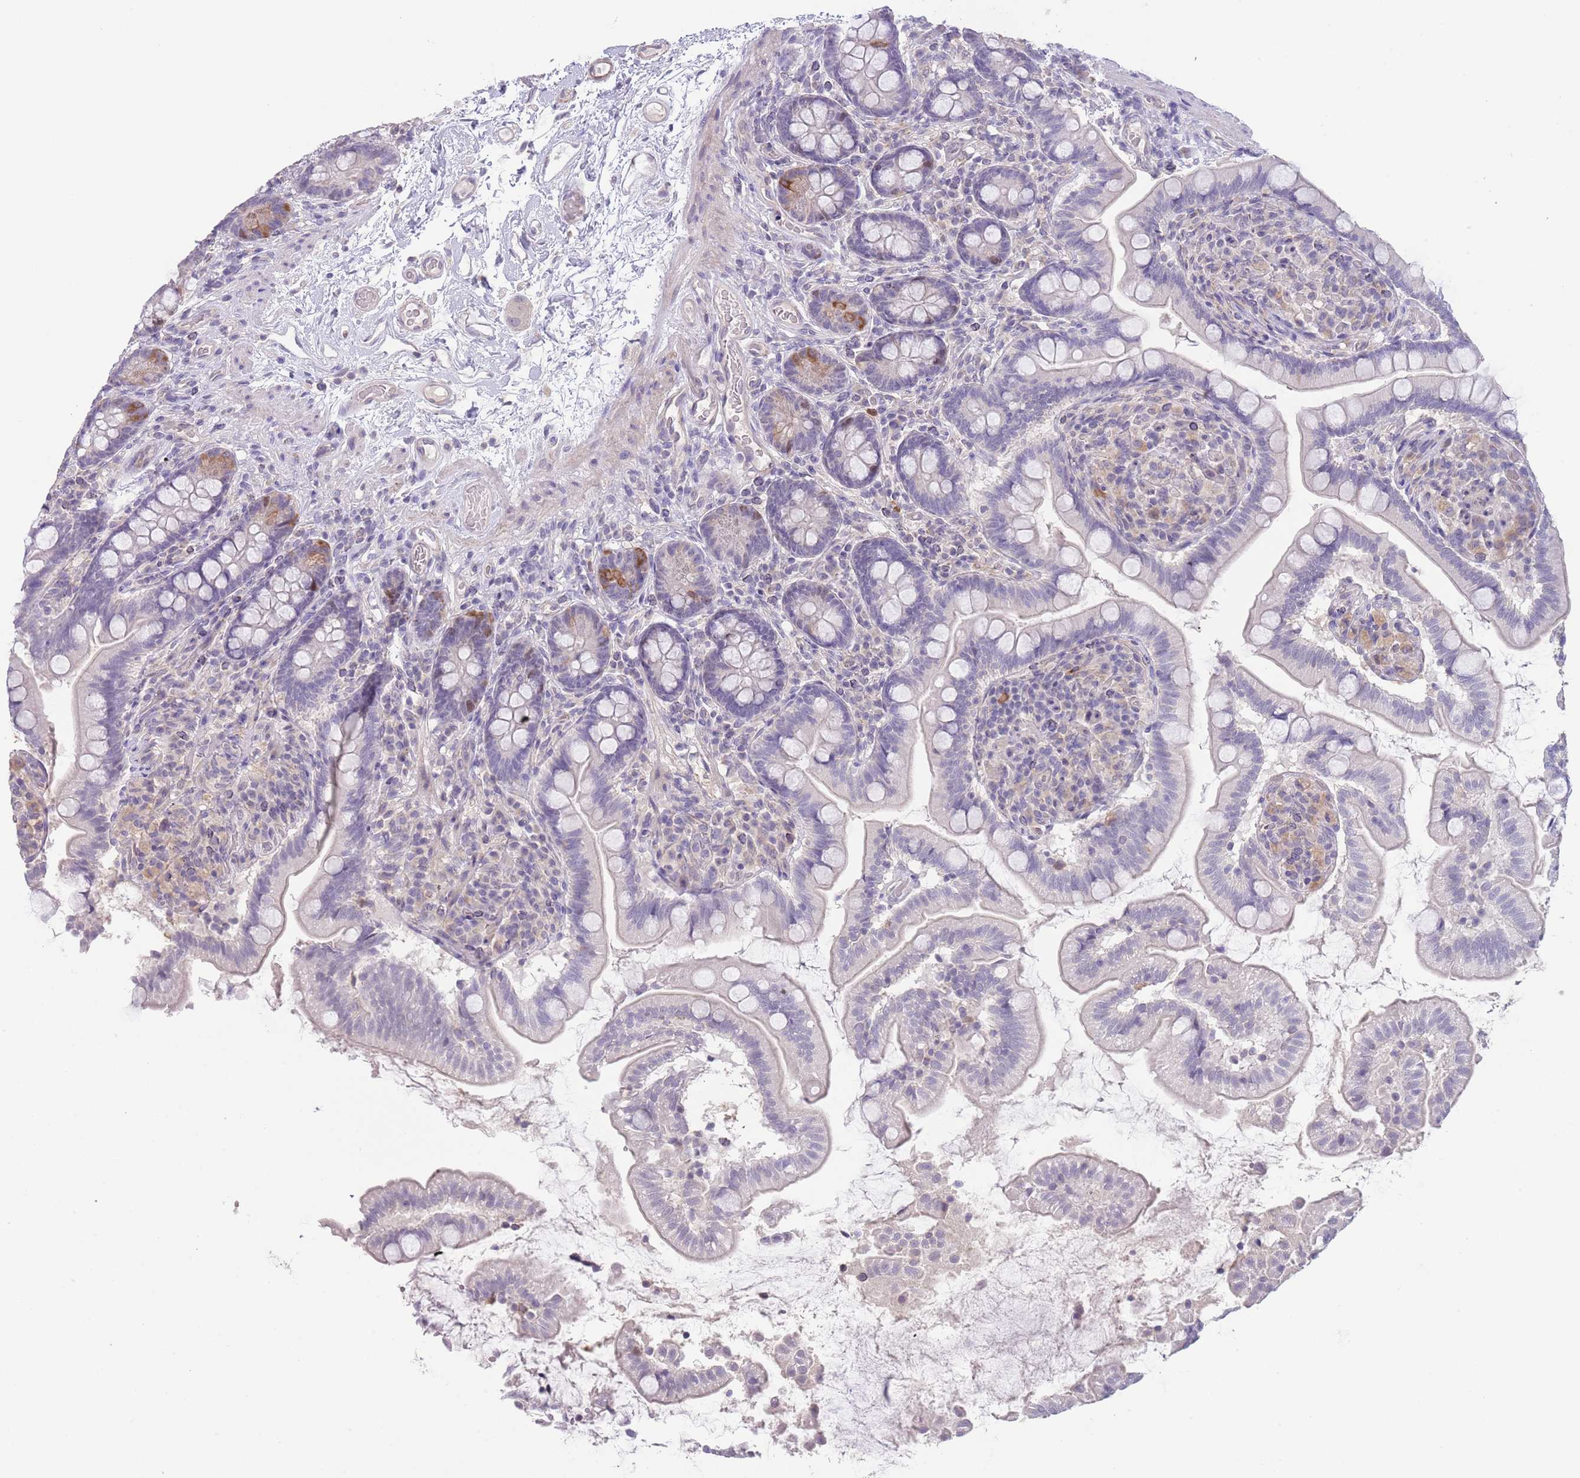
{"staining": {"intensity": "moderate", "quantity": "<25%", "location": "cytoplasmic/membranous,nuclear"}, "tissue": "small intestine", "cell_type": "Glandular cells", "image_type": "normal", "snomed": [{"axis": "morphology", "description": "Normal tissue, NOS"}, {"axis": "topography", "description": "Small intestine"}], "caption": "Immunohistochemistry (IHC) staining of unremarkable small intestine, which displays low levels of moderate cytoplasmic/membranous,nuclear positivity in about <25% of glandular cells indicating moderate cytoplasmic/membranous,nuclear protein expression. The staining was performed using DAB (brown) for protein detection and nuclei were counterstained in hematoxylin (blue).", "gene": "PIMREG", "patient": {"sex": "female", "age": 64}}